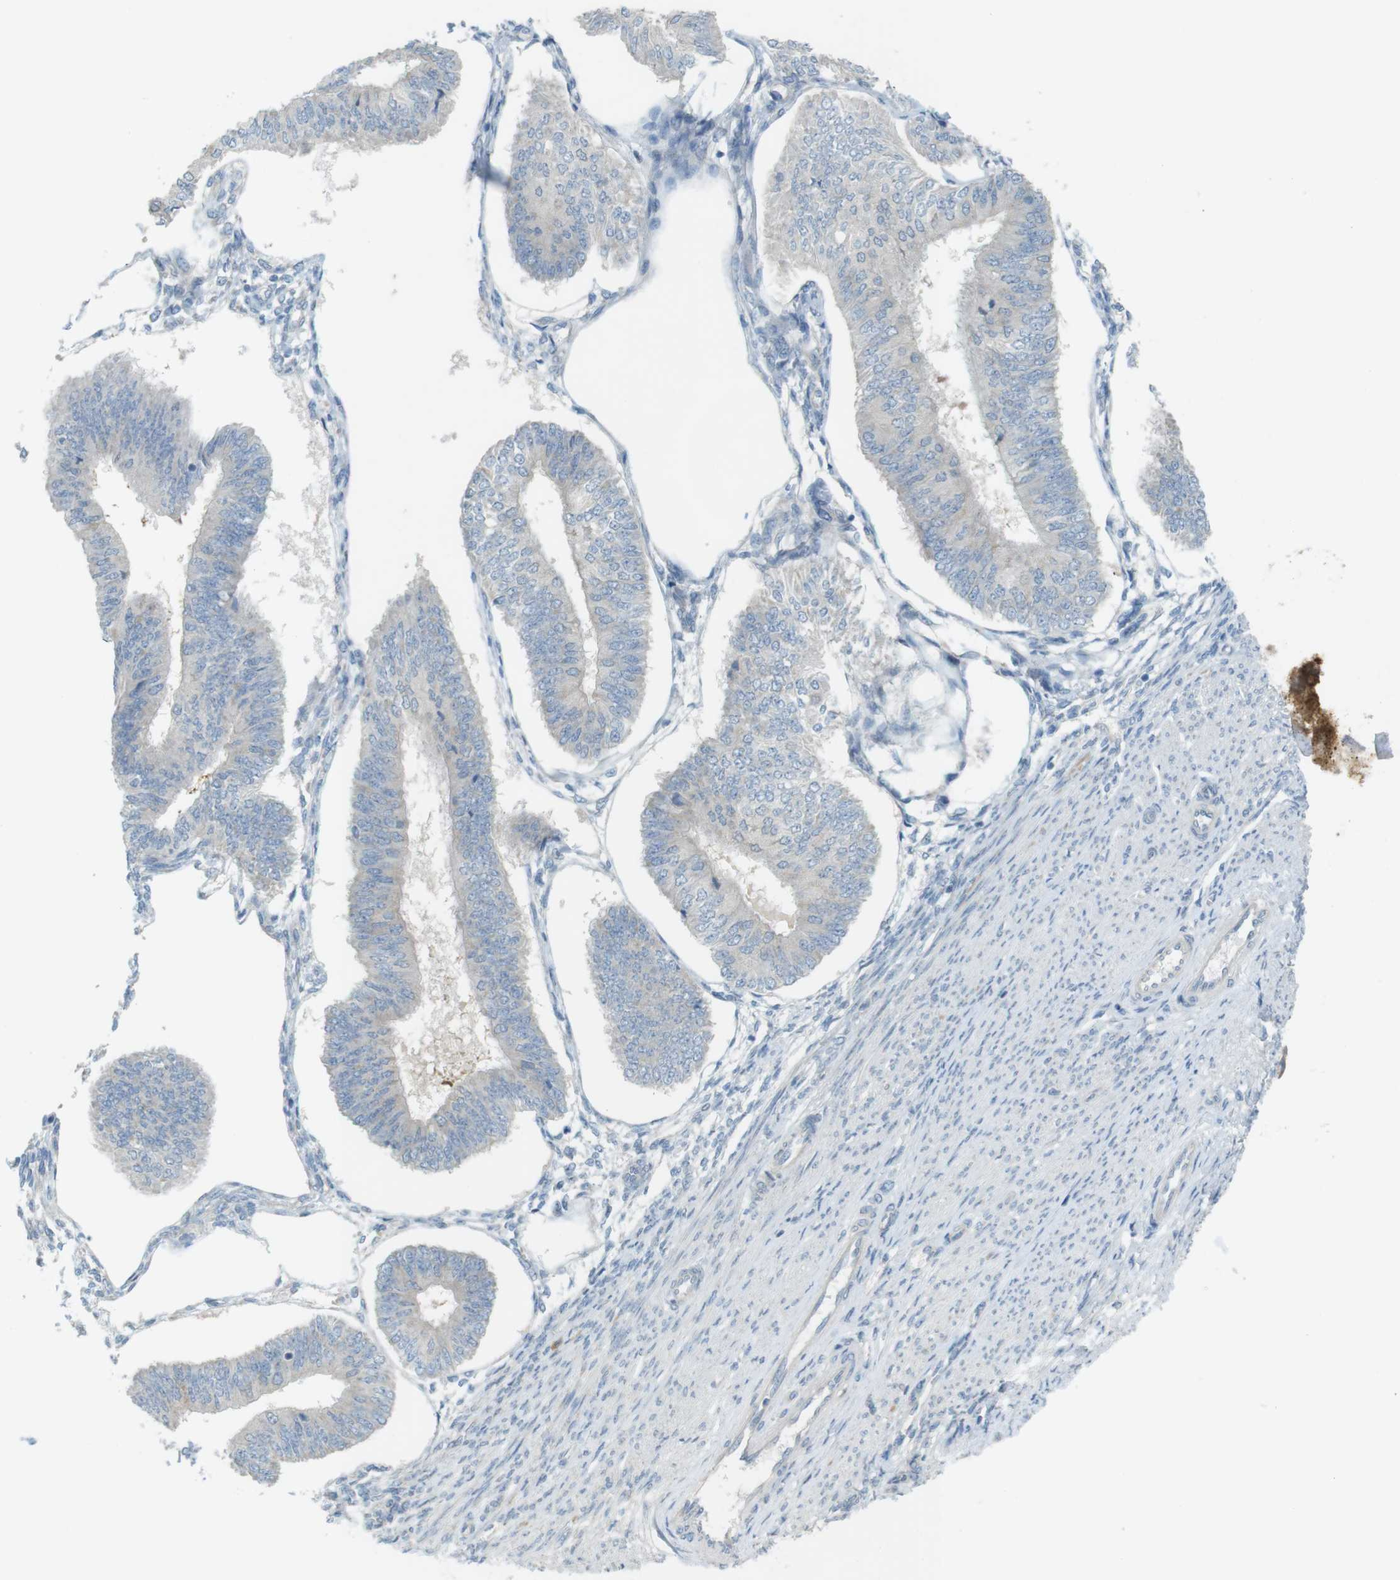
{"staining": {"intensity": "negative", "quantity": "none", "location": "none"}, "tissue": "endometrial cancer", "cell_type": "Tumor cells", "image_type": "cancer", "snomed": [{"axis": "morphology", "description": "Adenocarcinoma, NOS"}, {"axis": "topography", "description": "Endometrium"}], "caption": "Endometrial cancer was stained to show a protein in brown. There is no significant positivity in tumor cells. Nuclei are stained in blue.", "gene": "TMEM41B", "patient": {"sex": "female", "age": 58}}